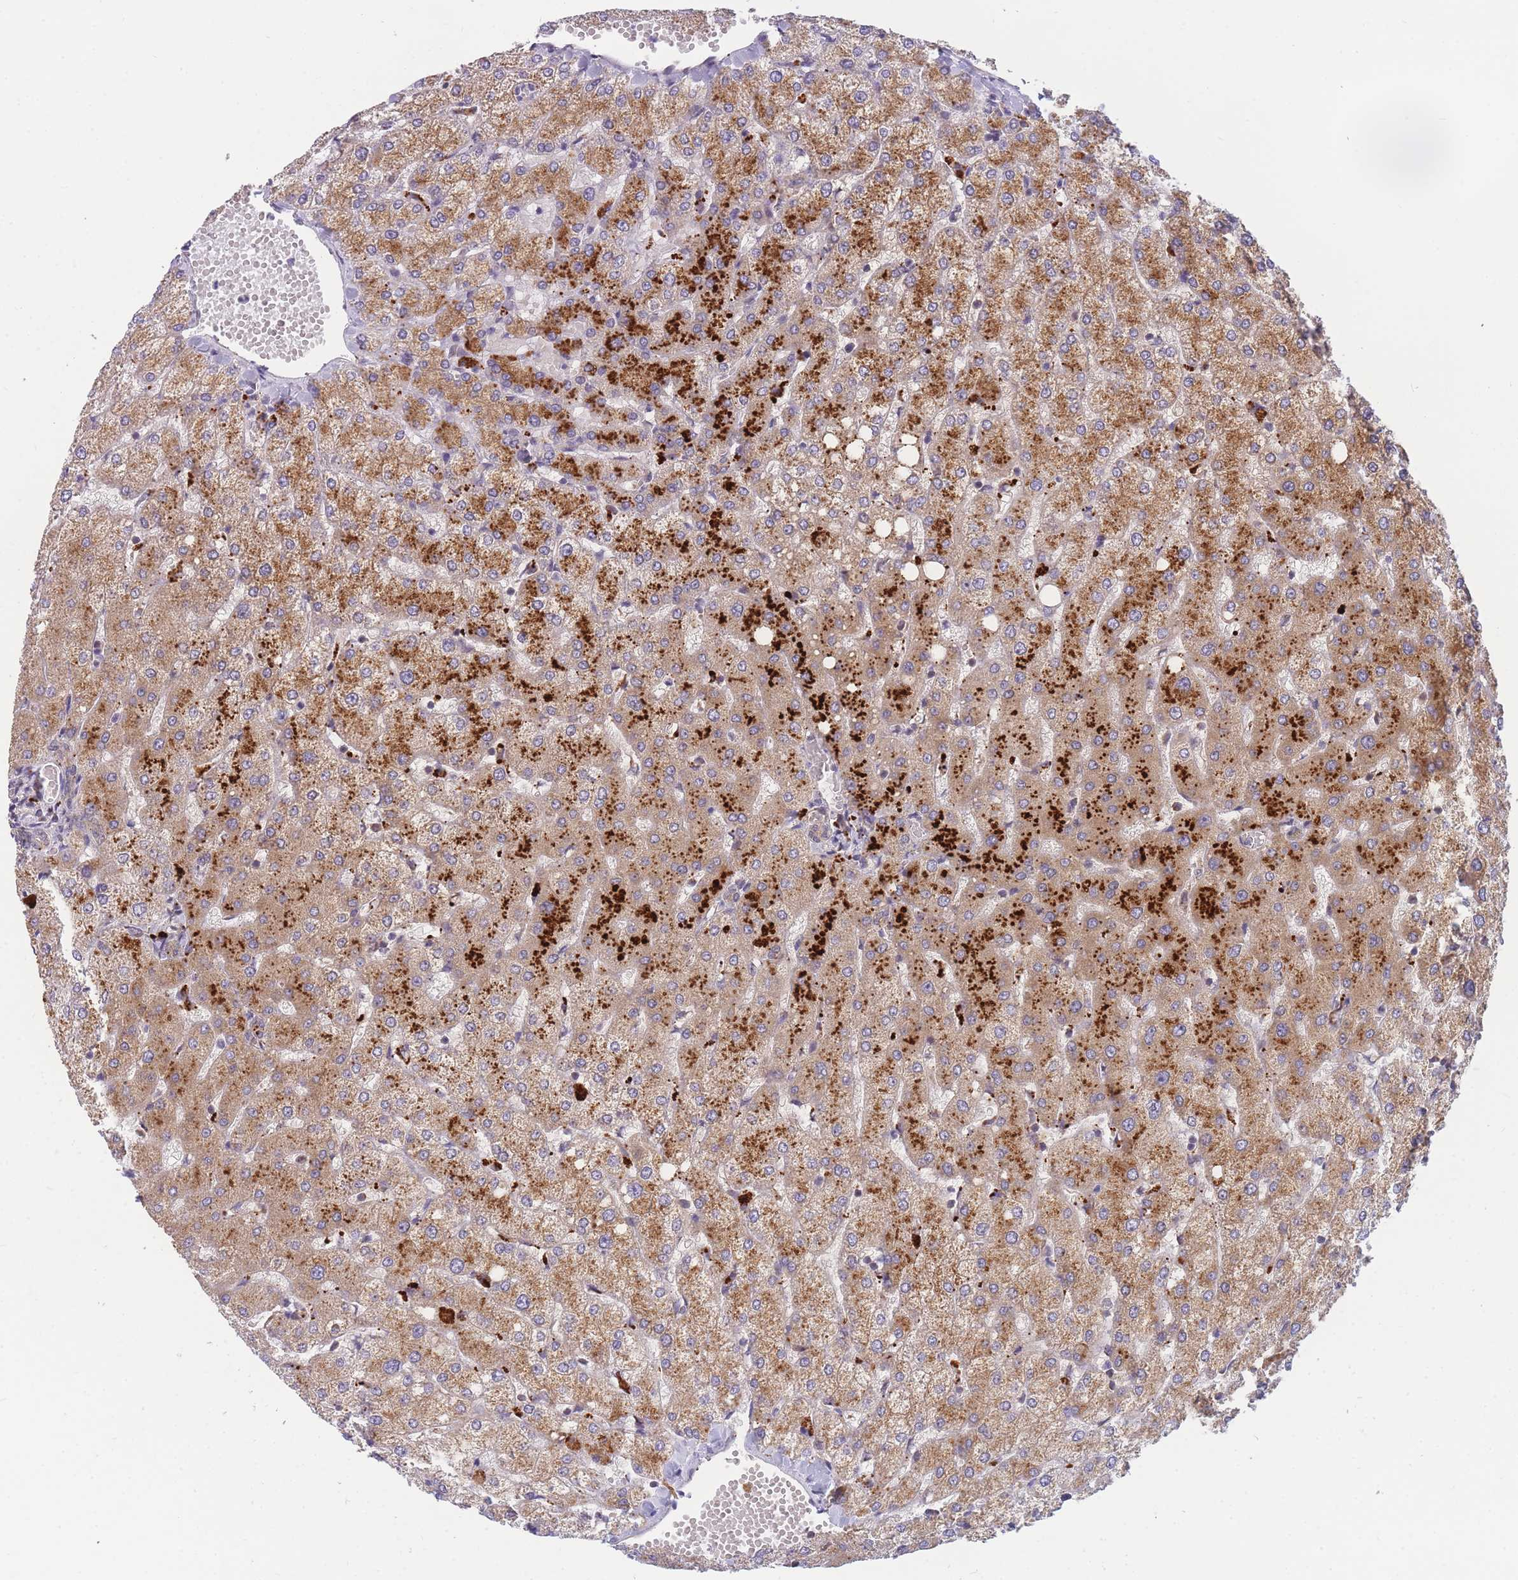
{"staining": {"intensity": "negative", "quantity": "none", "location": "none"}, "tissue": "liver", "cell_type": "Cholangiocytes", "image_type": "normal", "snomed": [{"axis": "morphology", "description": "Normal tissue, NOS"}, {"axis": "topography", "description": "Liver"}], "caption": "Liver stained for a protein using immunohistochemistry reveals no positivity cholangiocytes.", "gene": "ENSG00000276345", "patient": {"sex": "female", "age": 54}}